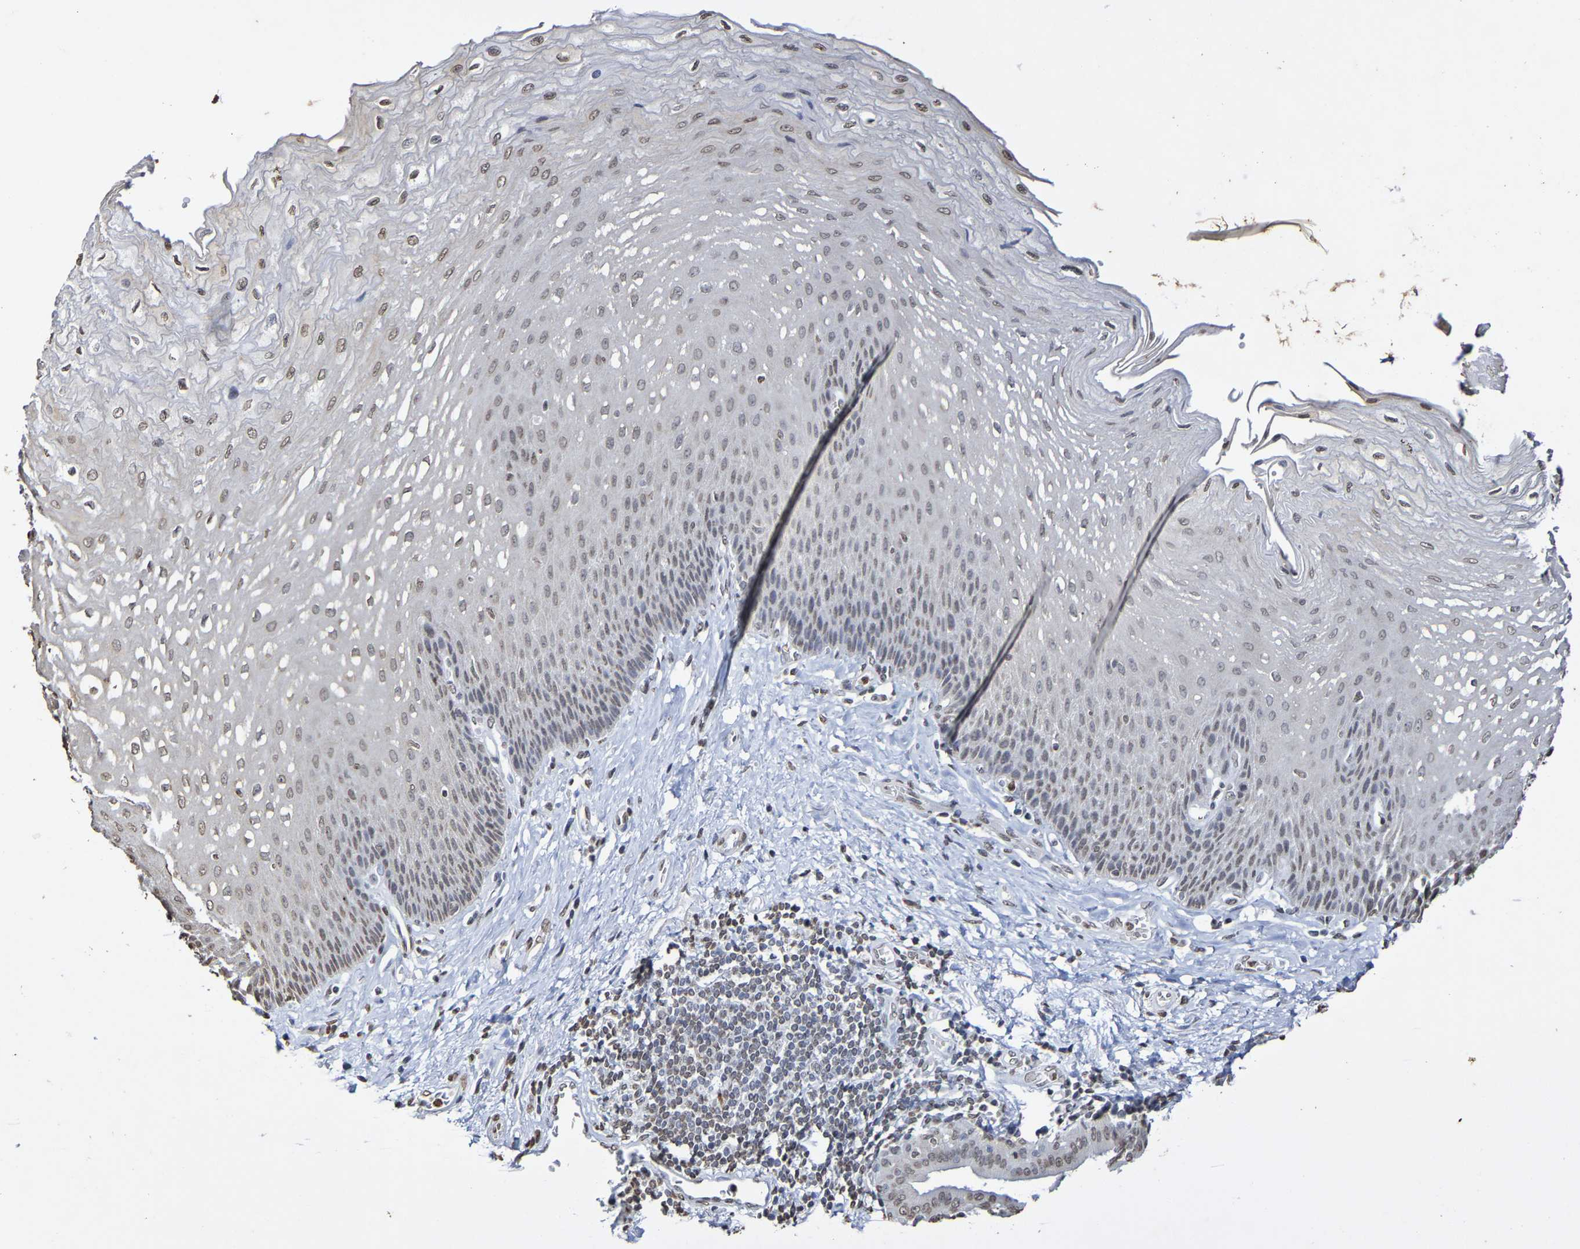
{"staining": {"intensity": "weak", "quantity": "25%-75%", "location": "nuclear"}, "tissue": "esophagus", "cell_type": "Squamous epithelial cells", "image_type": "normal", "snomed": [{"axis": "morphology", "description": "Normal tissue, NOS"}, {"axis": "topography", "description": "Esophagus"}], "caption": "Squamous epithelial cells reveal low levels of weak nuclear staining in about 25%-75% of cells in unremarkable human esophagus. Nuclei are stained in blue.", "gene": "ATF4", "patient": {"sex": "female", "age": 72}}